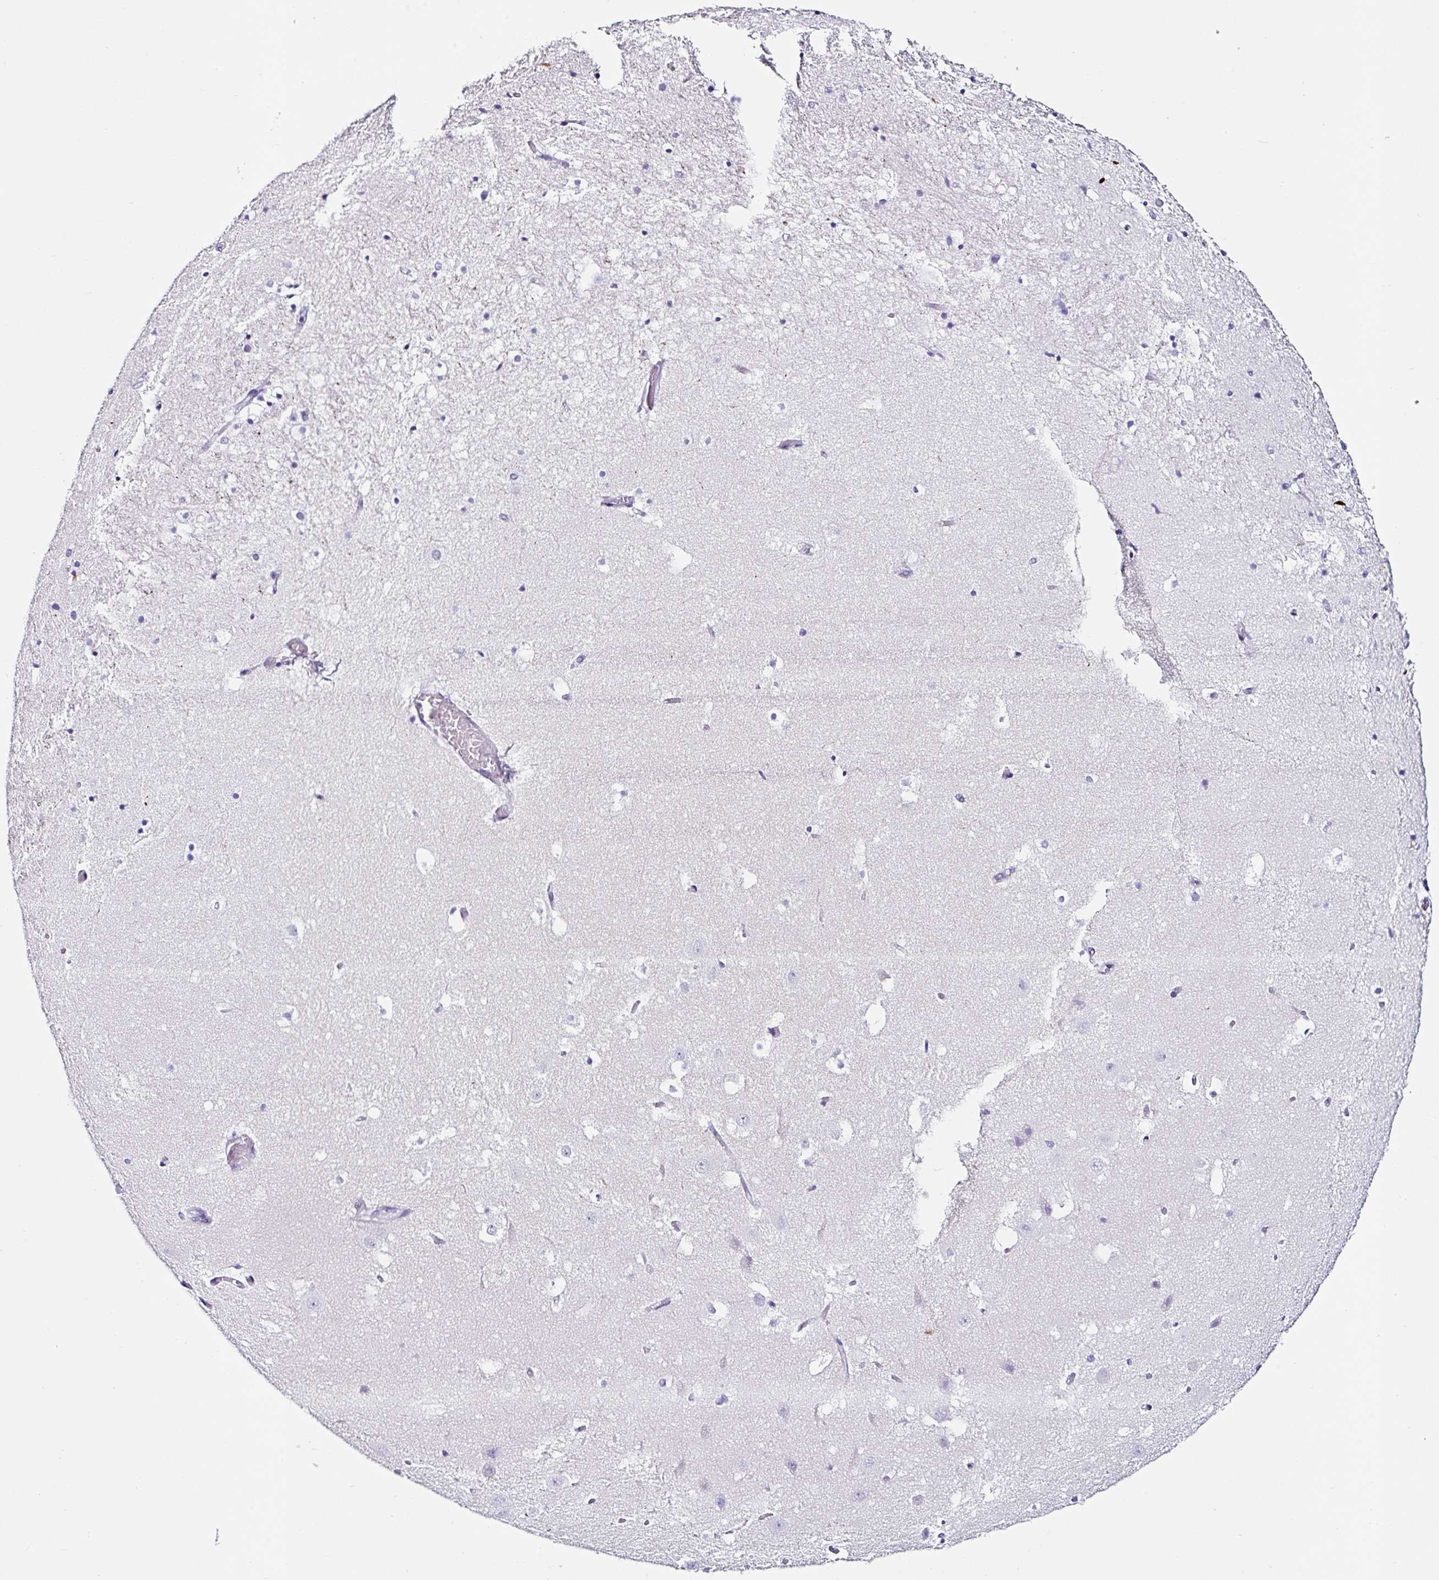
{"staining": {"intensity": "negative", "quantity": "none", "location": "none"}, "tissue": "hippocampus", "cell_type": "Glial cells", "image_type": "normal", "snomed": [{"axis": "morphology", "description": "Normal tissue, NOS"}, {"axis": "topography", "description": "Hippocampus"}], "caption": "This micrograph is of normal hippocampus stained with immunohistochemistry (IHC) to label a protein in brown with the nuclei are counter-stained blue. There is no positivity in glial cells.", "gene": "TMPRSS11E", "patient": {"sex": "female", "age": 52}}